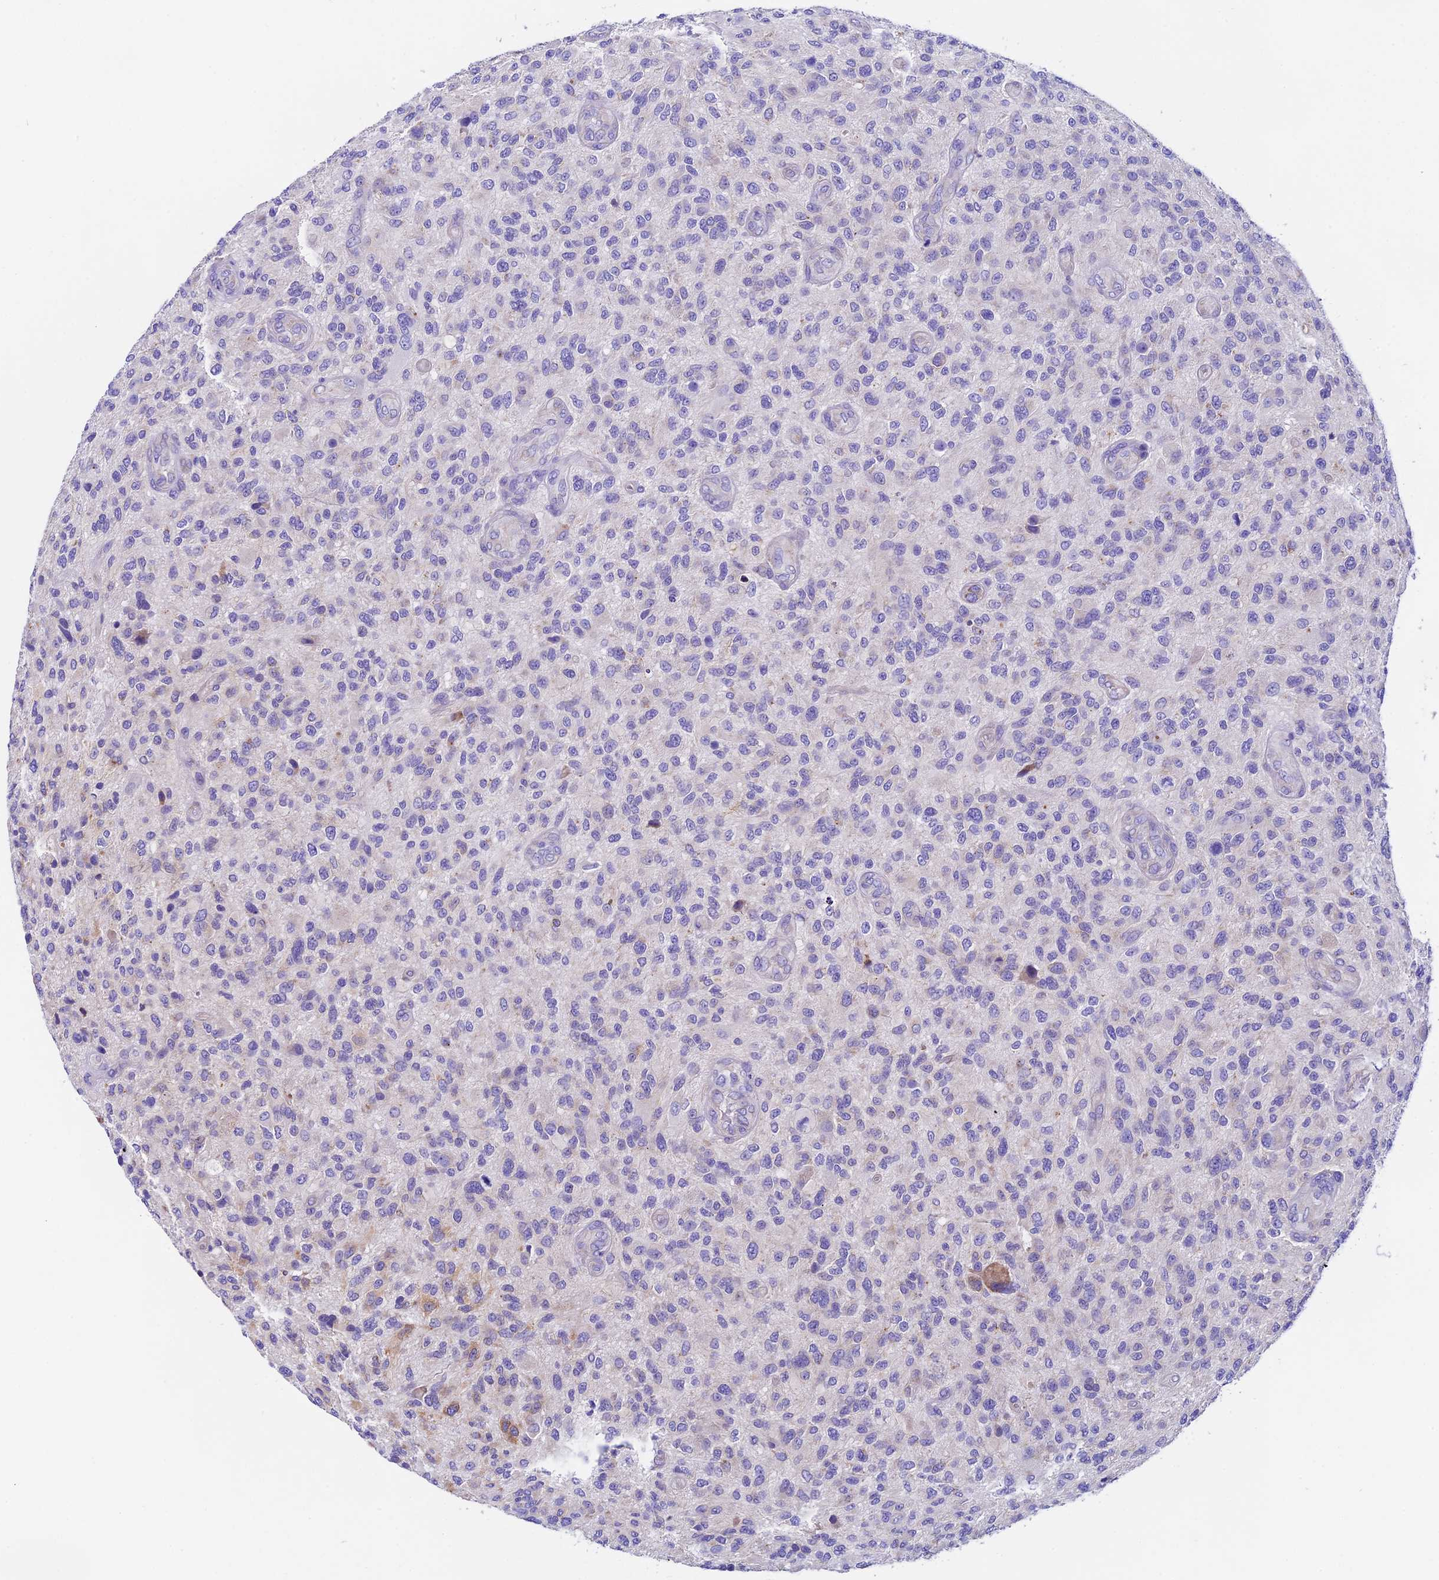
{"staining": {"intensity": "negative", "quantity": "none", "location": "none"}, "tissue": "glioma", "cell_type": "Tumor cells", "image_type": "cancer", "snomed": [{"axis": "morphology", "description": "Glioma, malignant, High grade"}, {"axis": "topography", "description": "Brain"}], "caption": "Immunohistochemical staining of human glioma exhibits no significant positivity in tumor cells. (DAB IHC visualized using brightfield microscopy, high magnification).", "gene": "COMTD1", "patient": {"sex": "male", "age": 47}}